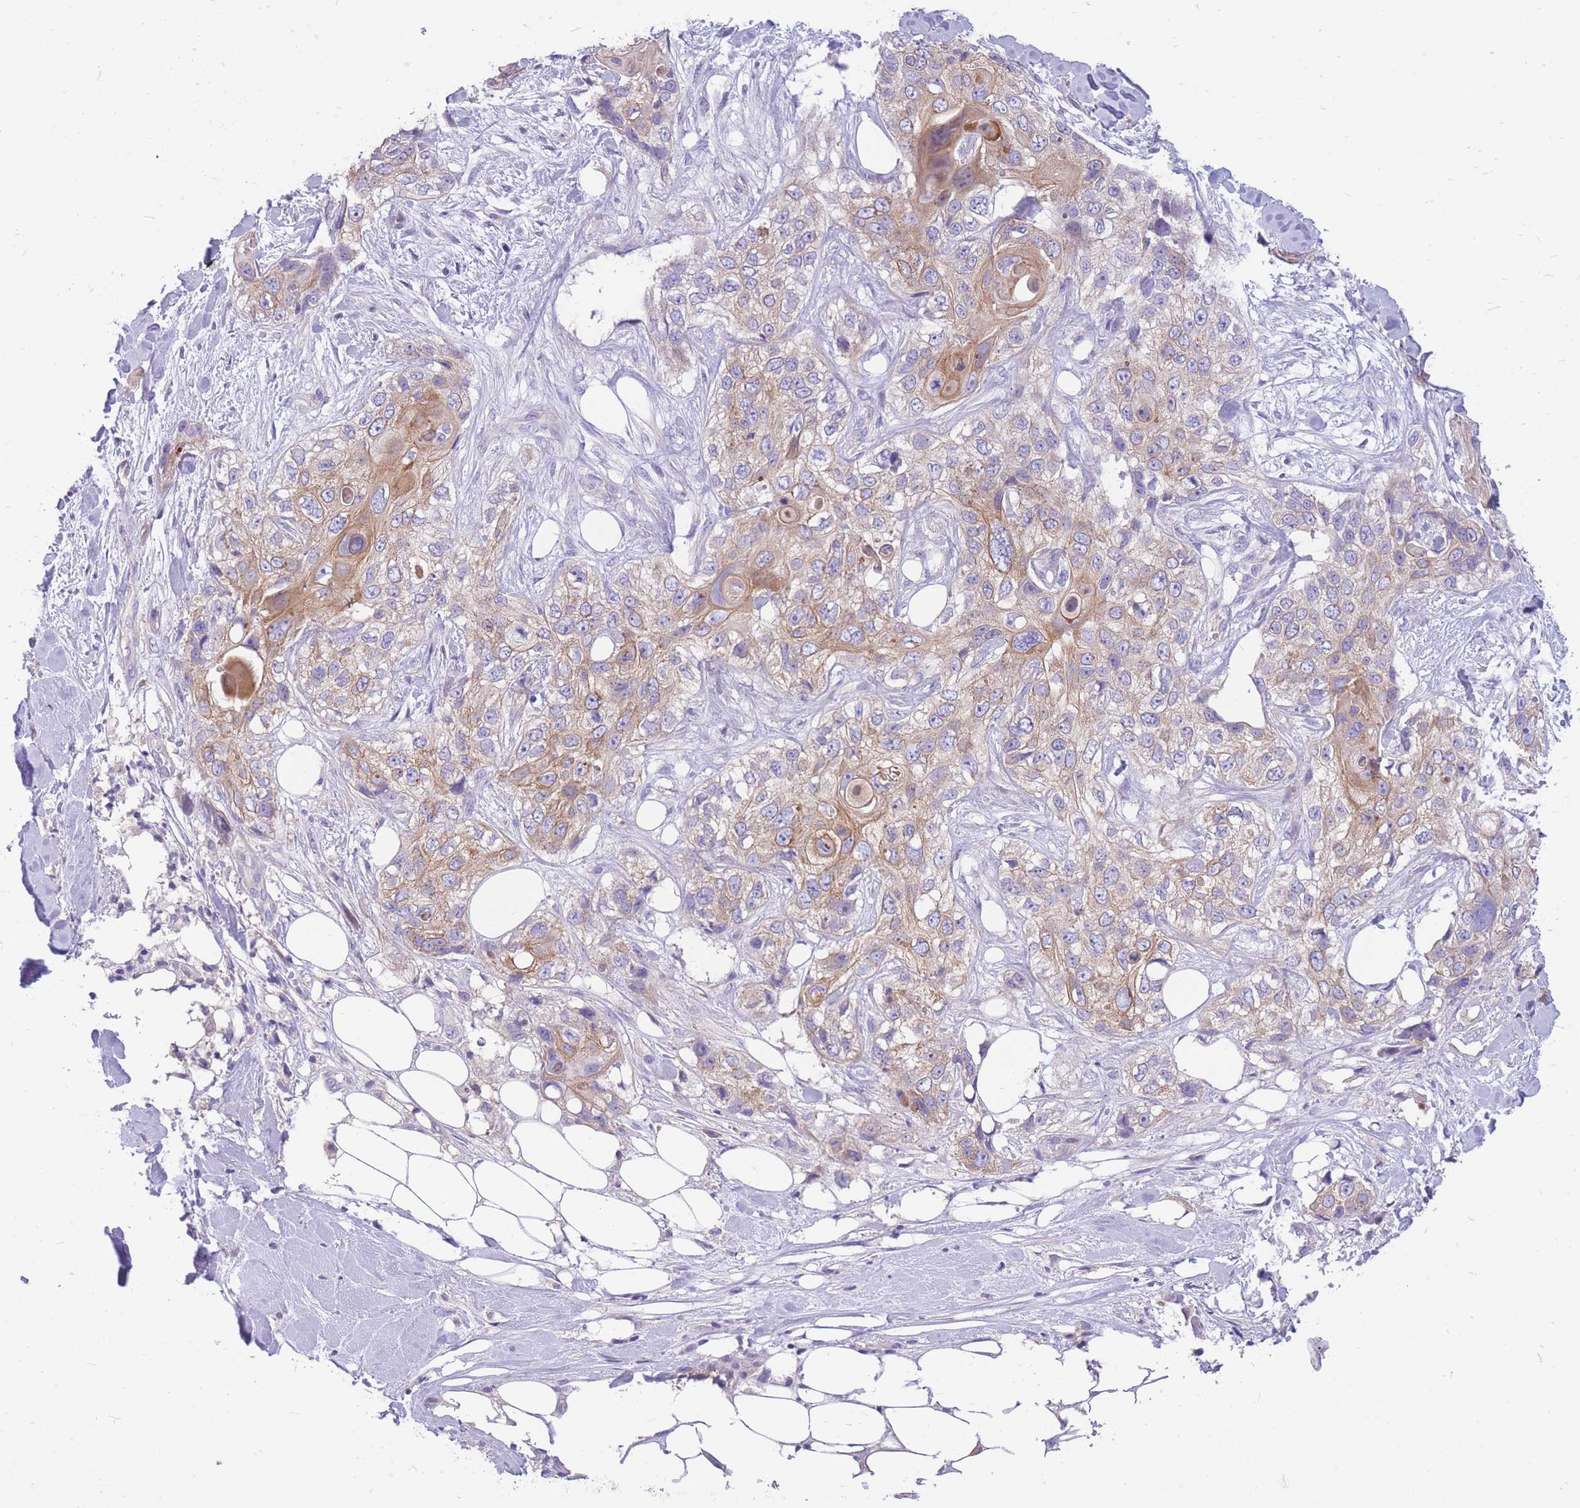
{"staining": {"intensity": "moderate", "quantity": "25%-75%", "location": "cytoplasmic/membranous"}, "tissue": "skin cancer", "cell_type": "Tumor cells", "image_type": "cancer", "snomed": [{"axis": "morphology", "description": "Normal tissue, NOS"}, {"axis": "morphology", "description": "Squamous cell carcinoma, NOS"}, {"axis": "topography", "description": "Skin"}], "caption": "Human skin cancer (squamous cell carcinoma) stained with a protein marker reveals moderate staining in tumor cells.", "gene": "OR5T1", "patient": {"sex": "male", "age": 72}}